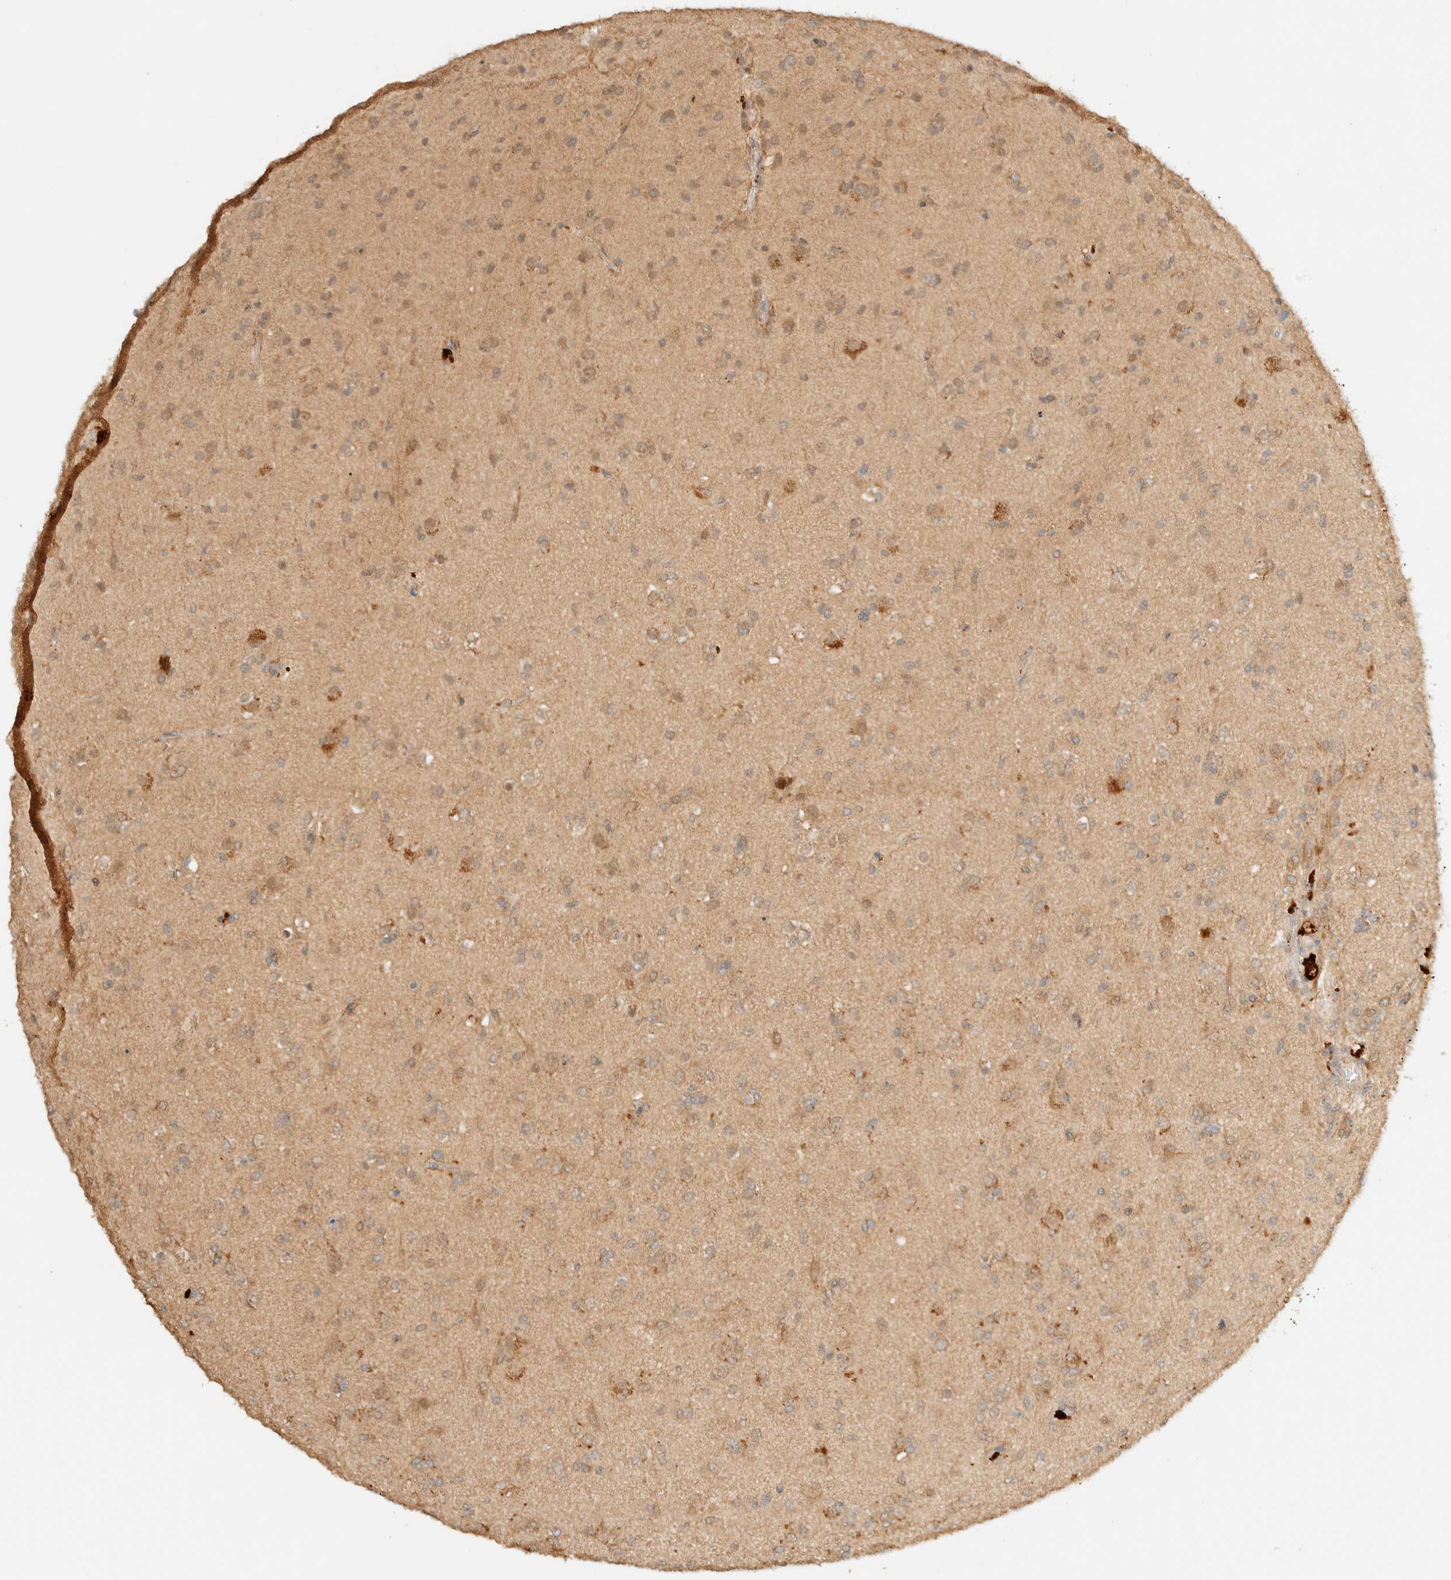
{"staining": {"intensity": "weak", "quantity": "25%-75%", "location": "cytoplasmic/membranous"}, "tissue": "glioma", "cell_type": "Tumor cells", "image_type": "cancer", "snomed": [{"axis": "morphology", "description": "Glioma, malignant, Low grade"}, {"axis": "topography", "description": "Brain"}], "caption": "Protein staining exhibits weak cytoplasmic/membranous staining in approximately 25%-75% of tumor cells in glioma.", "gene": "ZBTB34", "patient": {"sex": "male", "age": 65}}